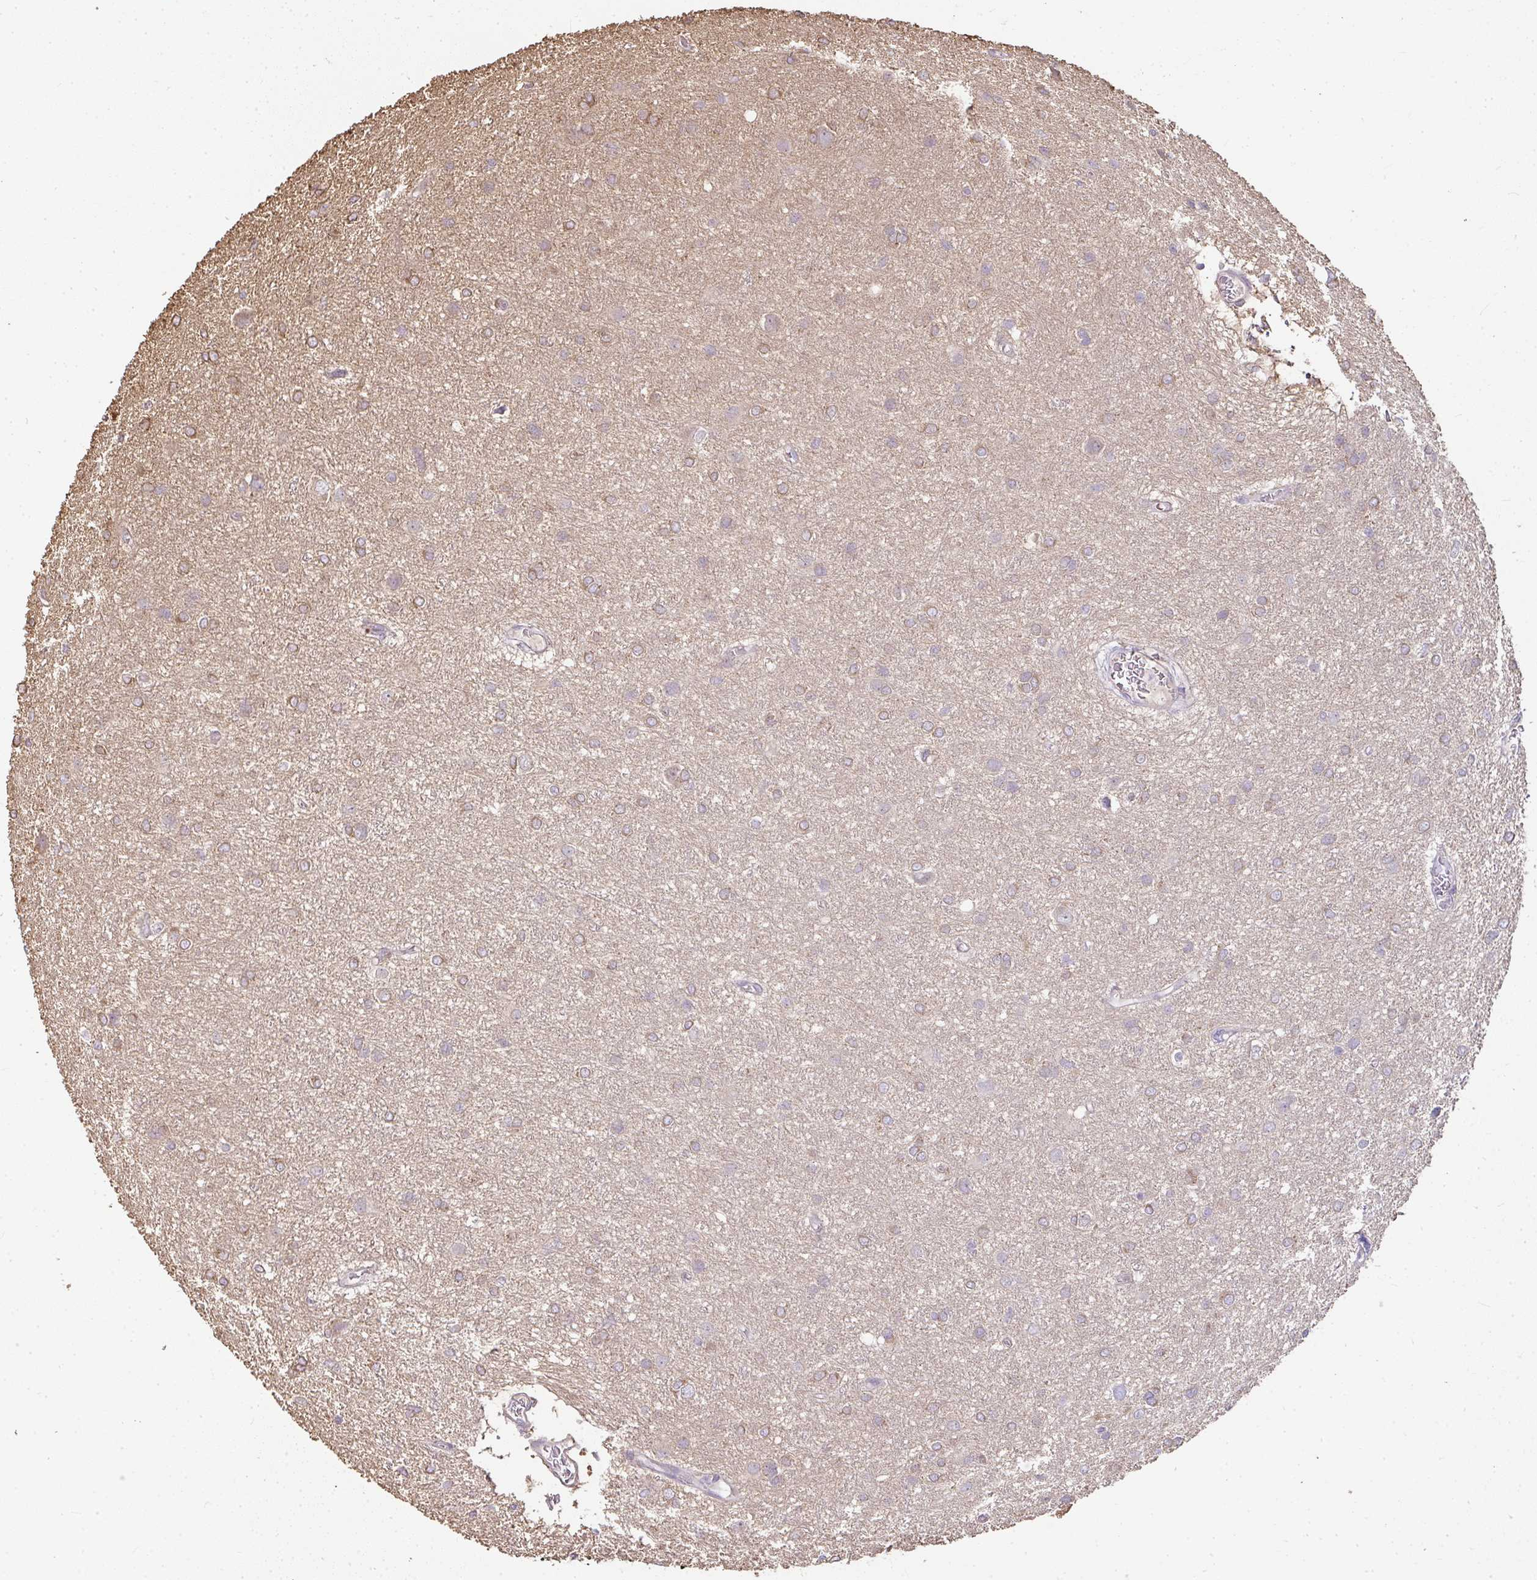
{"staining": {"intensity": "moderate", "quantity": "<25%", "location": "cytoplasmic/membranous"}, "tissue": "glioma", "cell_type": "Tumor cells", "image_type": "cancer", "snomed": [{"axis": "morphology", "description": "Glioma, malignant, High grade"}, {"axis": "topography", "description": "Brain"}], "caption": "Glioma tissue displays moderate cytoplasmic/membranous staining in approximately <25% of tumor cells", "gene": "BRINP3", "patient": {"sex": "female", "age": 50}}